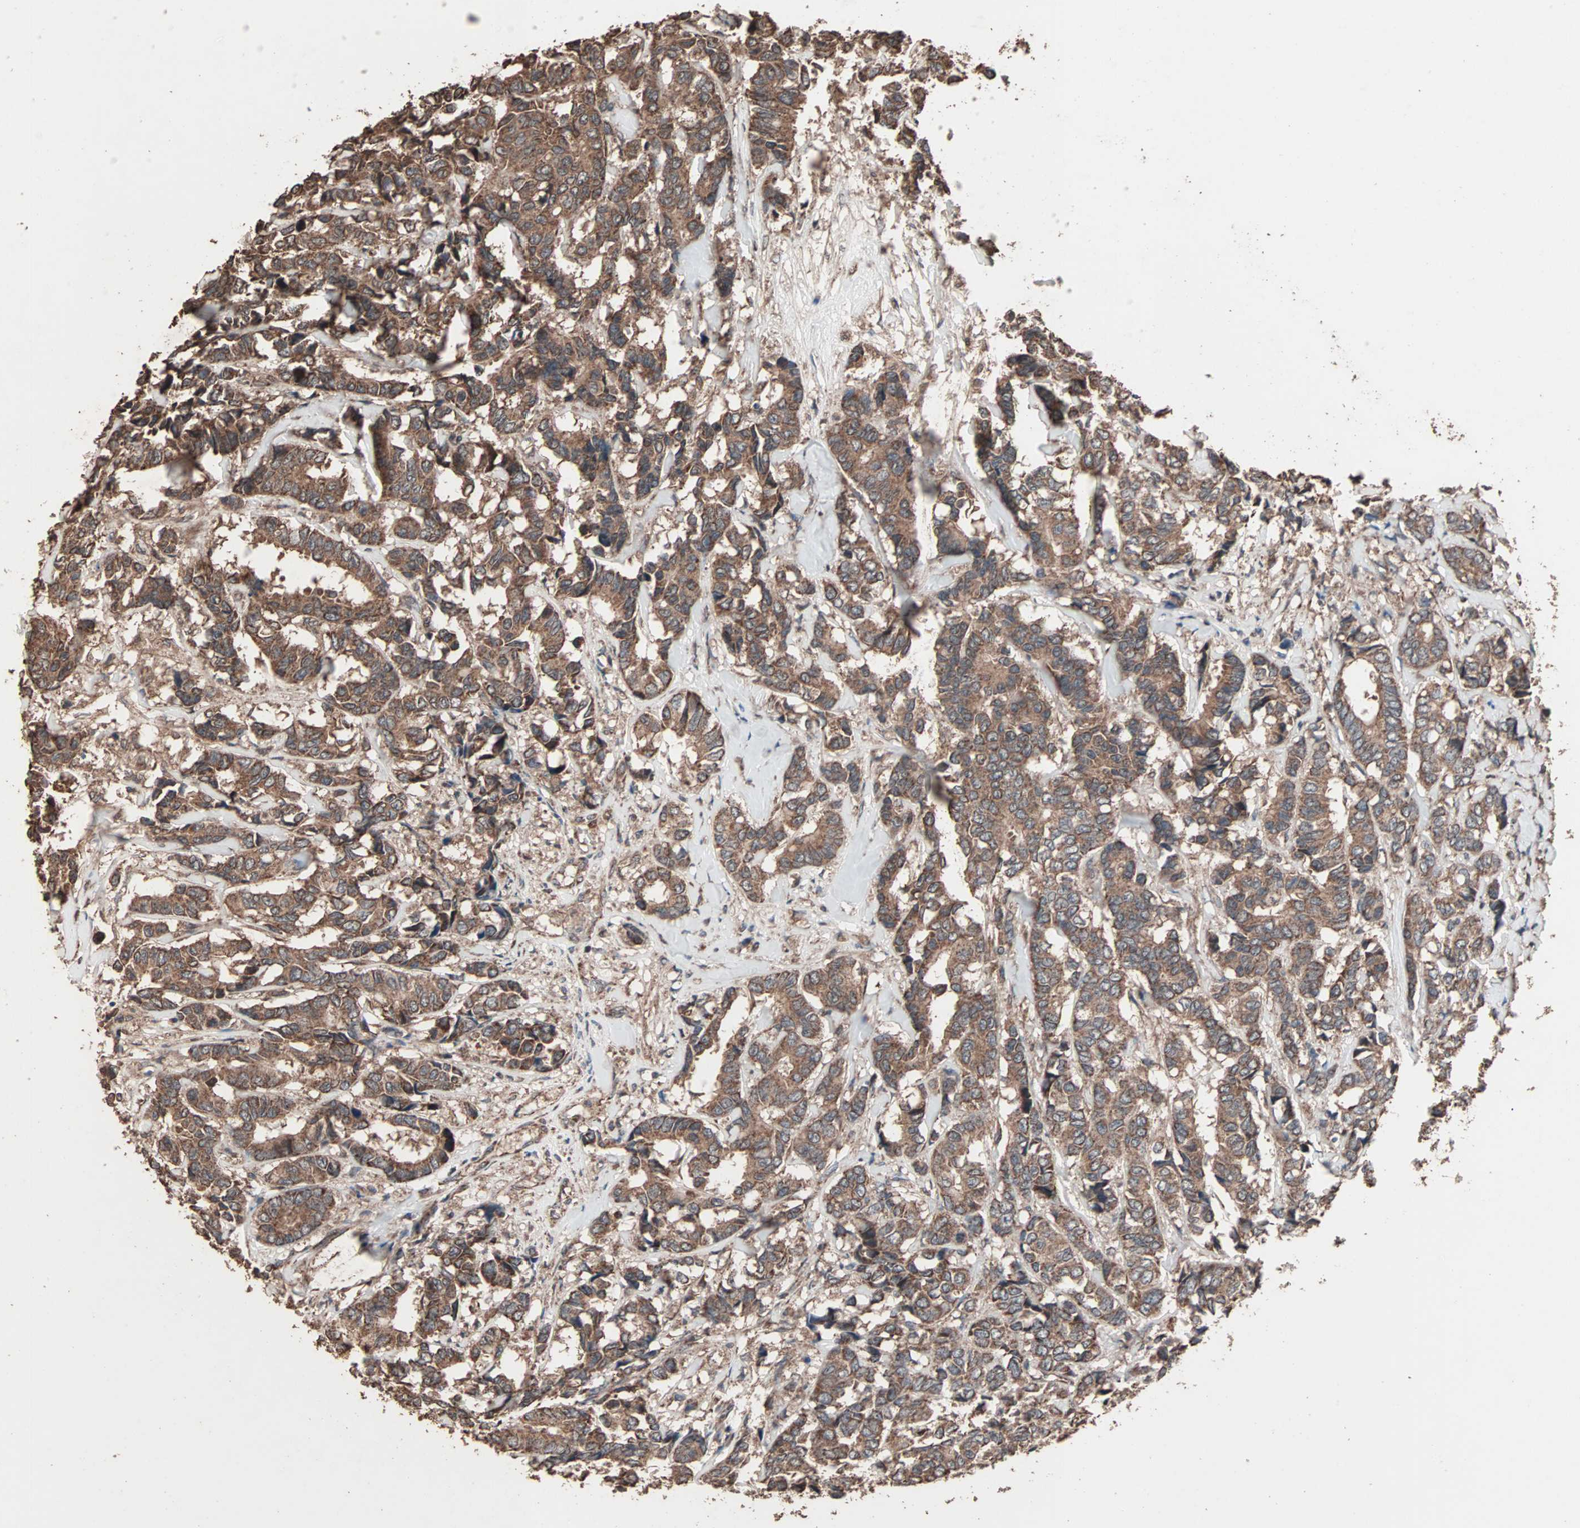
{"staining": {"intensity": "moderate", "quantity": ">75%", "location": "cytoplasmic/membranous"}, "tissue": "breast cancer", "cell_type": "Tumor cells", "image_type": "cancer", "snomed": [{"axis": "morphology", "description": "Duct carcinoma"}, {"axis": "topography", "description": "Breast"}], "caption": "Immunohistochemical staining of breast cancer demonstrates medium levels of moderate cytoplasmic/membranous protein staining in about >75% of tumor cells. The protein of interest is stained brown, and the nuclei are stained in blue (DAB IHC with brightfield microscopy, high magnification).", "gene": "MRPL2", "patient": {"sex": "female", "age": 87}}